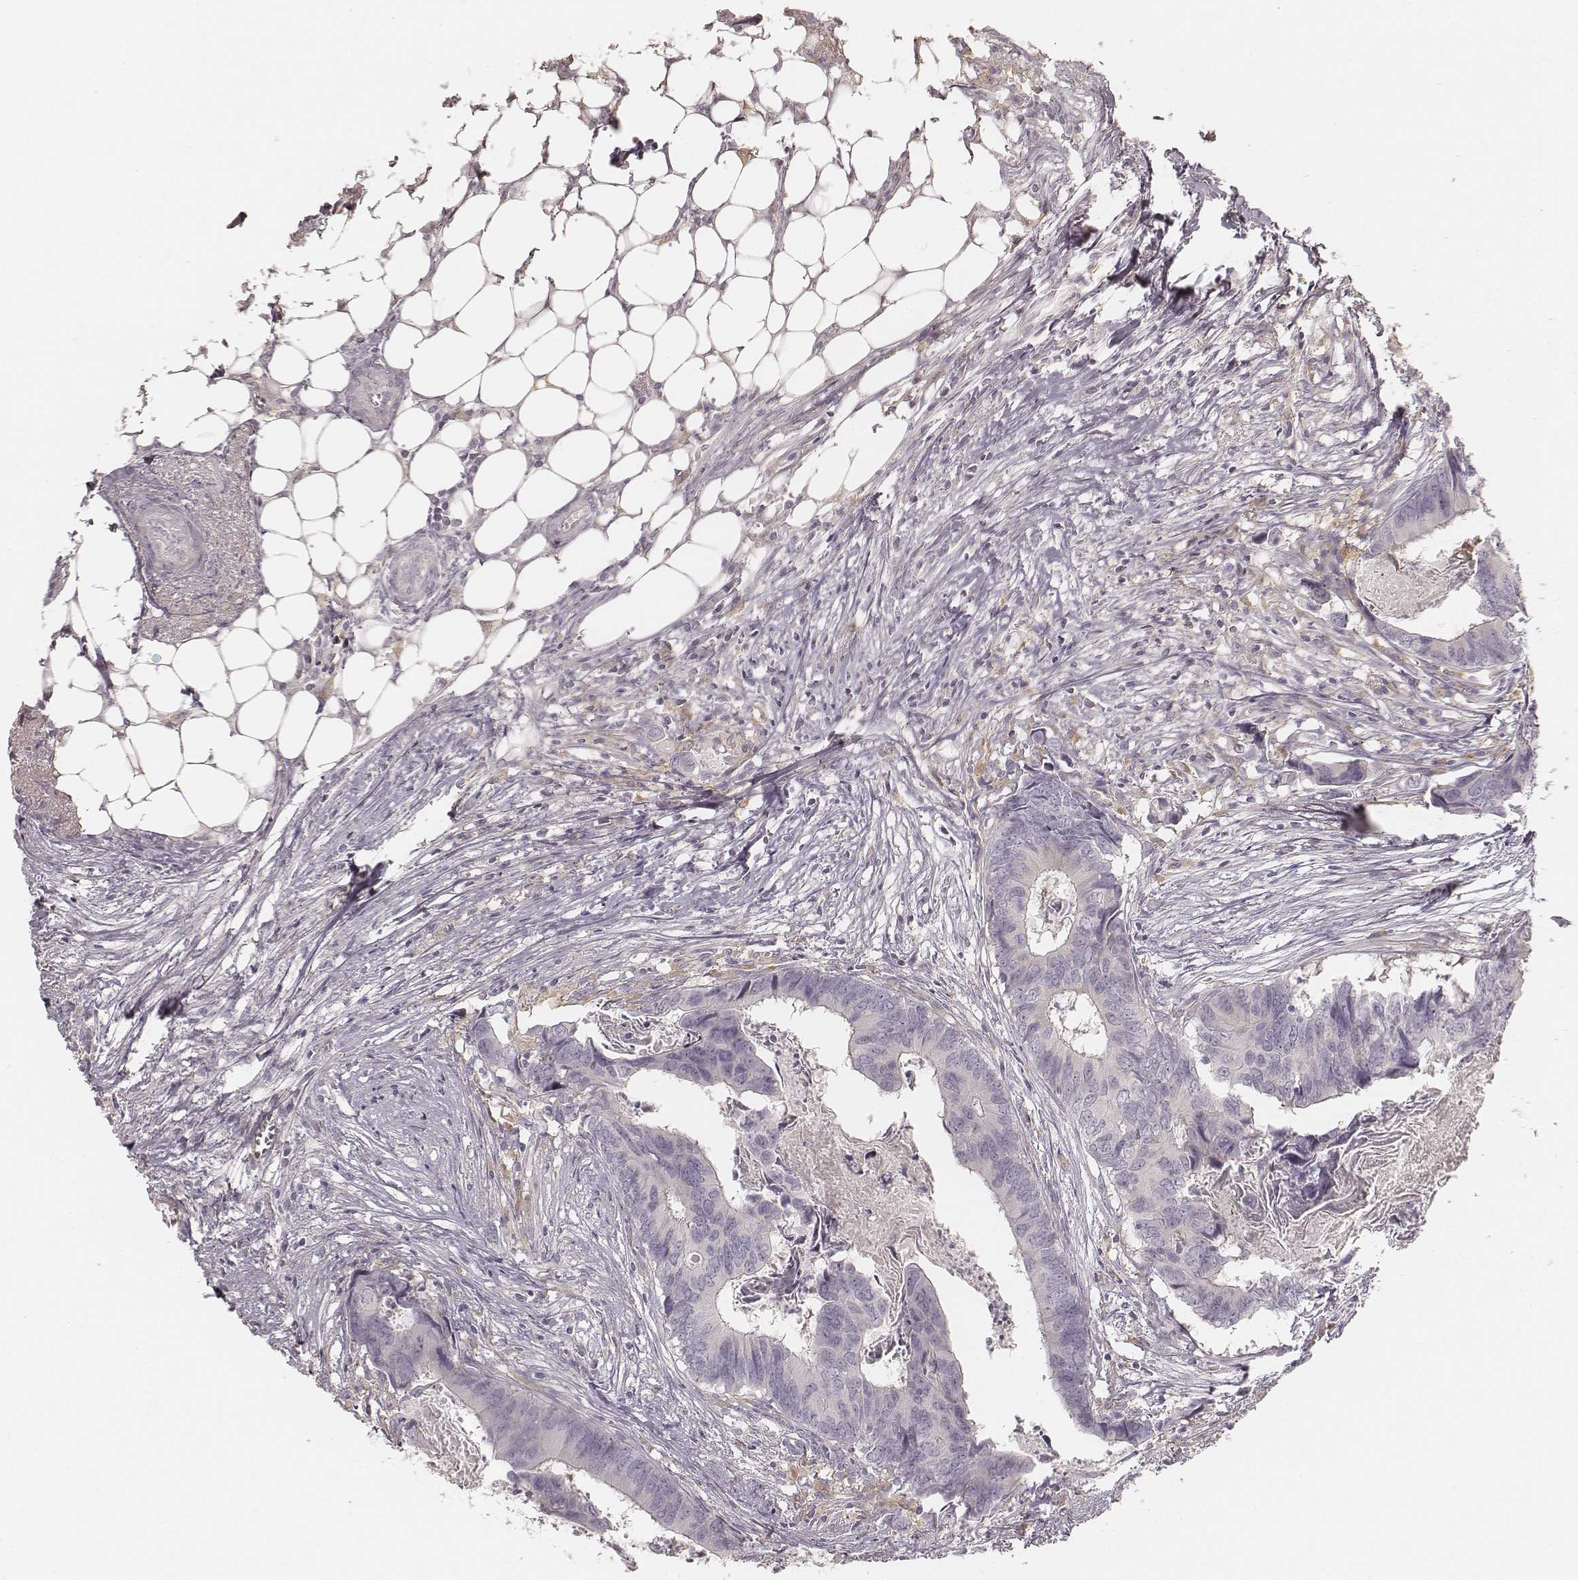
{"staining": {"intensity": "negative", "quantity": "none", "location": "none"}, "tissue": "colorectal cancer", "cell_type": "Tumor cells", "image_type": "cancer", "snomed": [{"axis": "morphology", "description": "Adenocarcinoma, NOS"}, {"axis": "topography", "description": "Colon"}], "caption": "Tumor cells are negative for protein expression in human colorectal adenocarcinoma. (Brightfield microscopy of DAB (3,3'-diaminobenzidine) immunohistochemistry (IHC) at high magnification).", "gene": "FMNL2", "patient": {"sex": "female", "age": 82}}